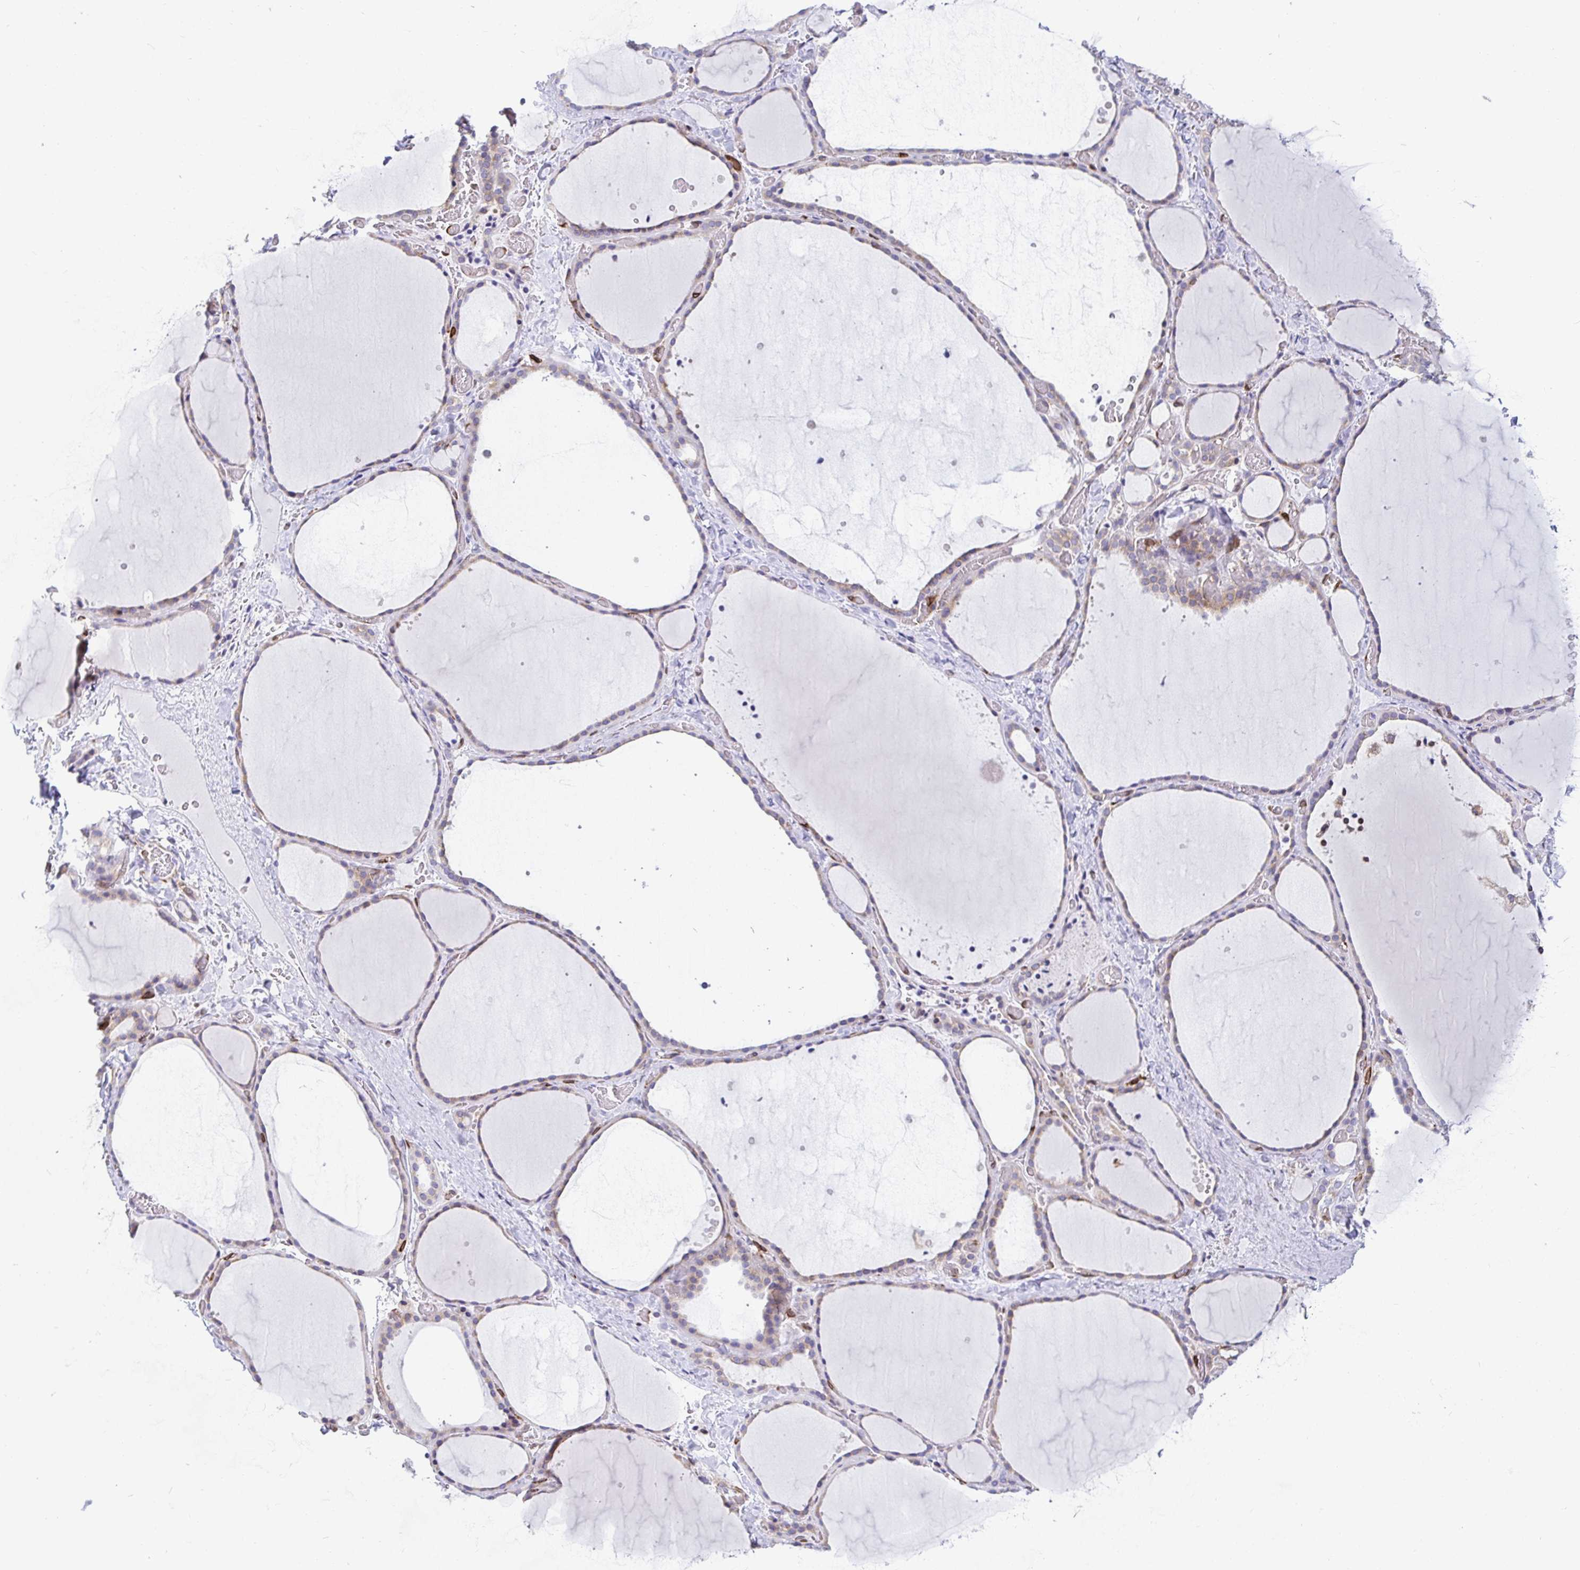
{"staining": {"intensity": "negative", "quantity": "none", "location": "none"}, "tissue": "thyroid gland", "cell_type": "Glandular cells", "image_type": "normal", "snomed": [{"axis": "morphology", "description": "Normal tissue, NOS"}, {"axis": "topography", "description": "Thyroid gland"}], "caption": "DAB (3,3'-diaminobenzidine) immunohistochemical staining of normal human thyroid gland displays no significant positivity in glandular cells.", "gene": "TP53I11", "patient": {"sex": "female", "age": 36}}